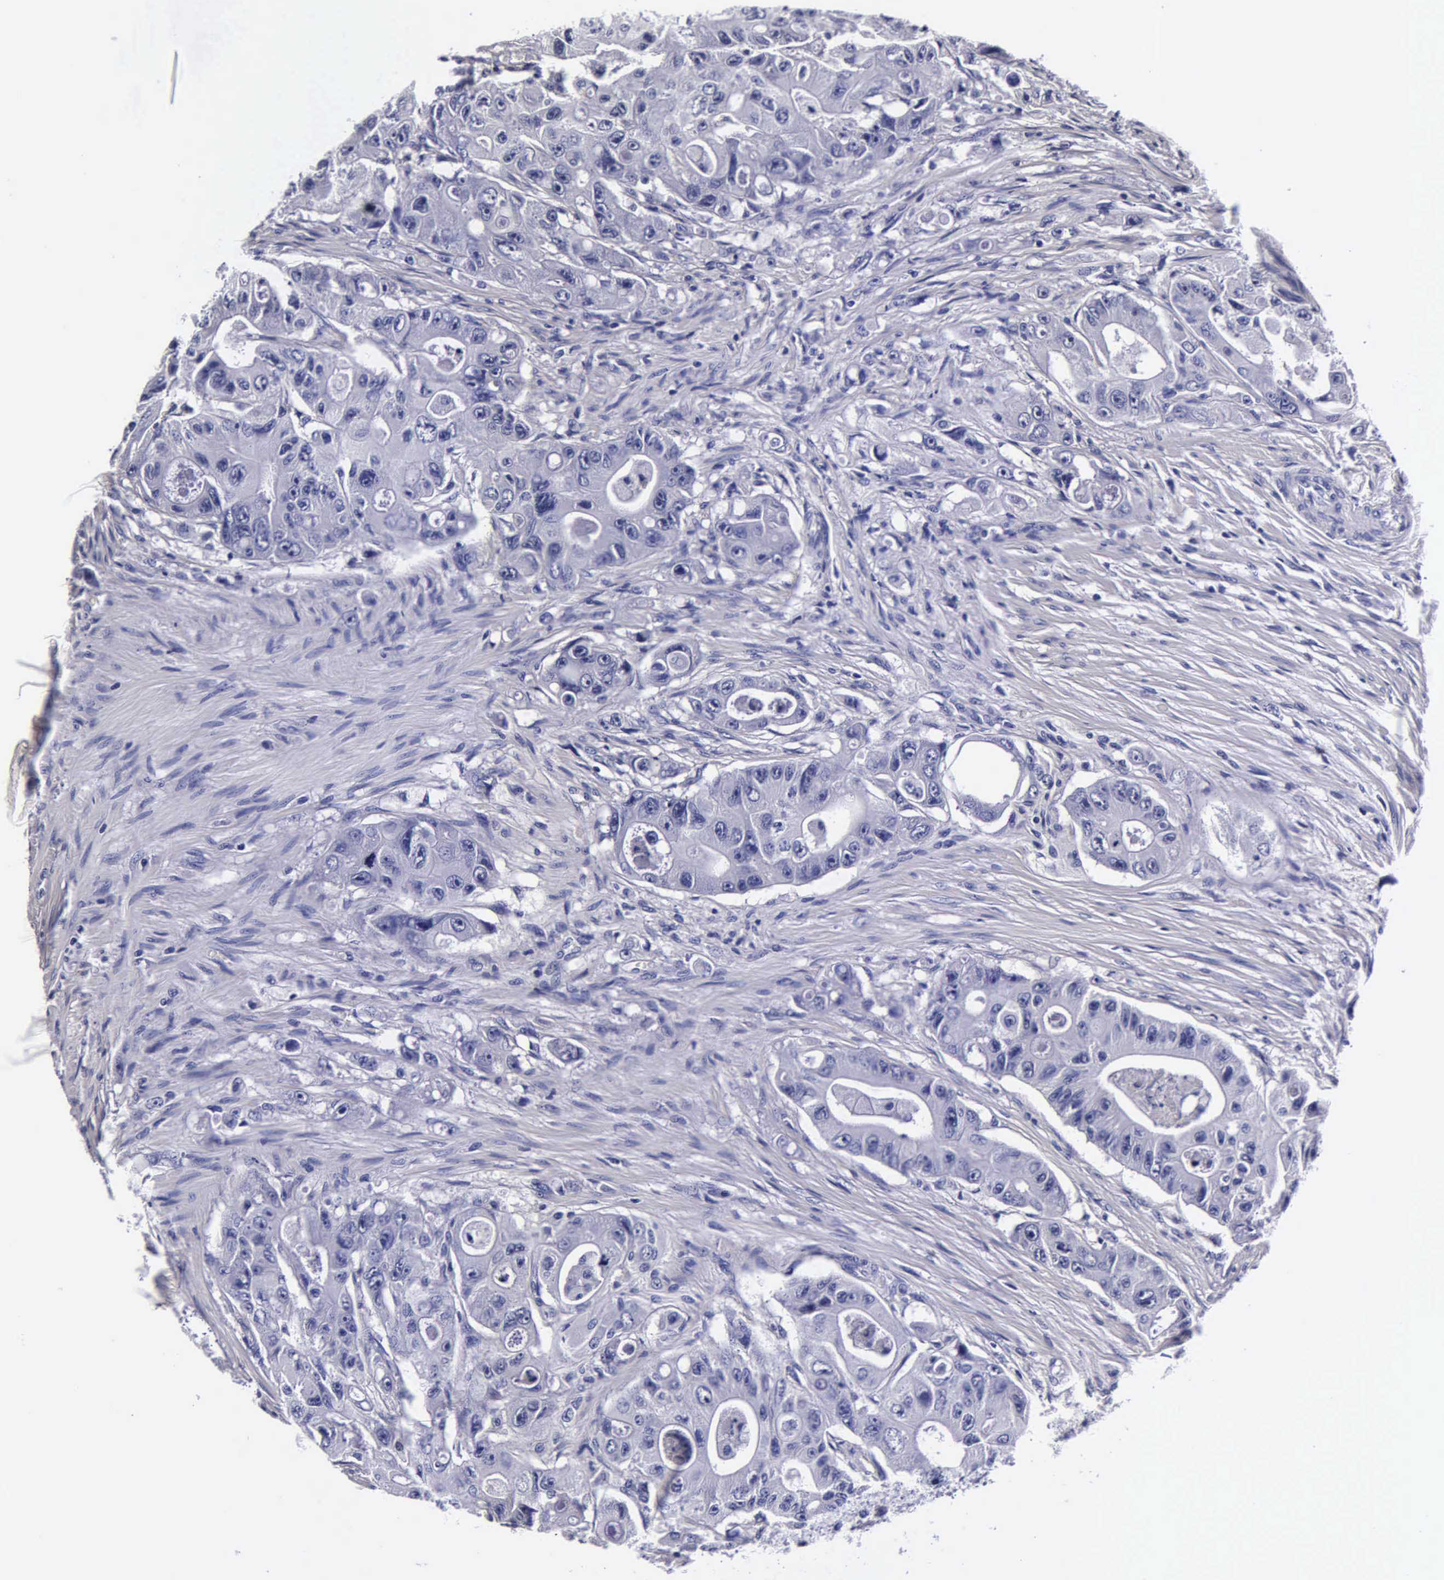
{"staining": {"intensity": "negative", "quantity": "none", "location": "none"}, "tissue": "colorectal cancer", "cell_type": "Tumor cells", "image_type": "cancer", "snomed": [{"axis": "morphology", "description": "Adenocarcinoma, NOS"}, {"axis": "topography", "description": "Colon"}], "caption": "Immunohistochemical staining of adenocarcinoma (colorectal) demonstrates no significant staining in tumor cells.", "gene": "IAPP", "patient": {"sex": "female", "age": 46}}